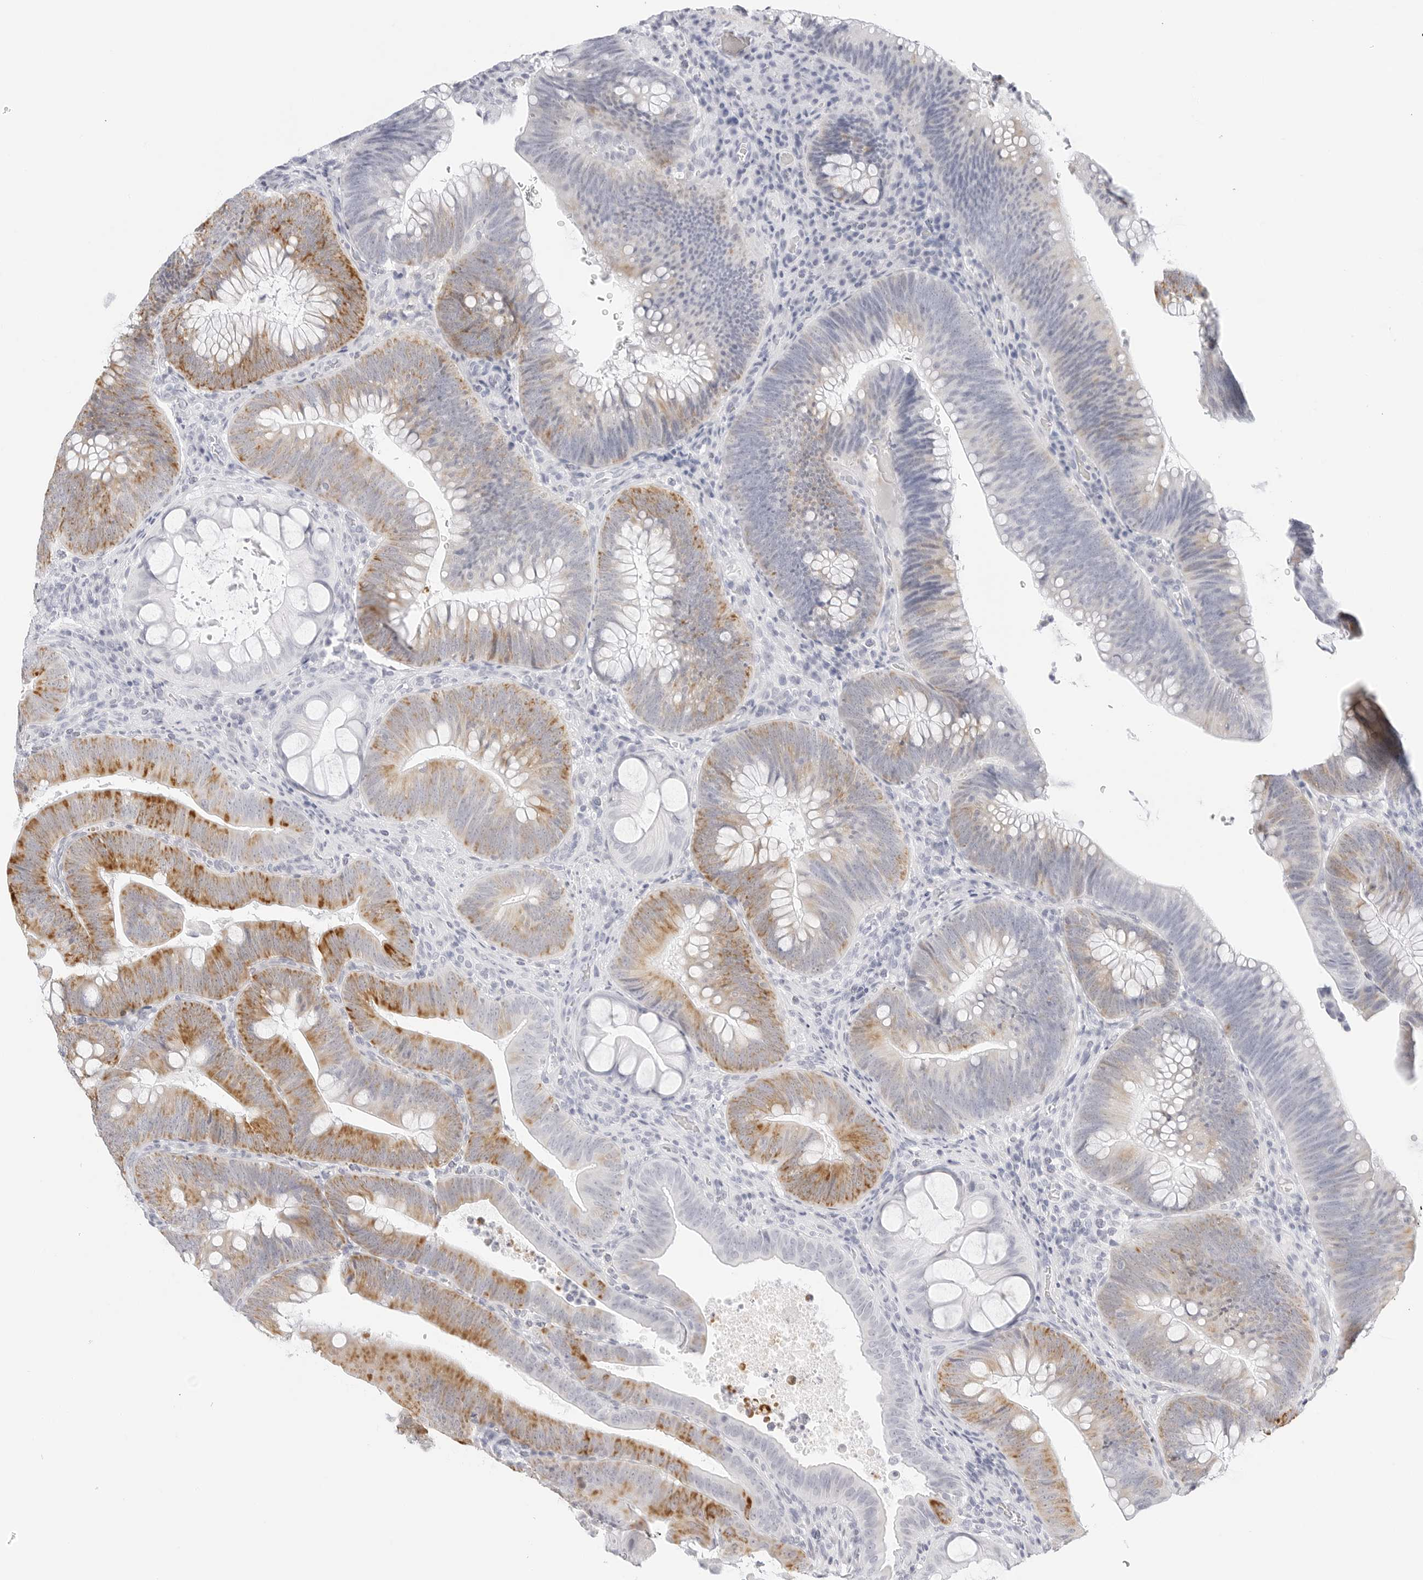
{"staining": {"intensity": "moderate", "quantity": "25%-75%", "location": "cytoplasmic/membranous"}, "tissue": "colorectal cancer", "cell_type": "Tumor cells", "image_type": "cancer", "snomed": [{"axis": "morphology", "description": "Normal tissue, NOS"}, {"axis": "topography", "description": "Colon"}], "caption": "IHC image of human colorectal cancer stained for a protein (brown), which reveals medium levels of moderate cytoplasmic/membranous expression in approximately 25%-75% of tumor cells.", "gene": "HMGCS2", "patient": {"sex": "female", "age": 82}}